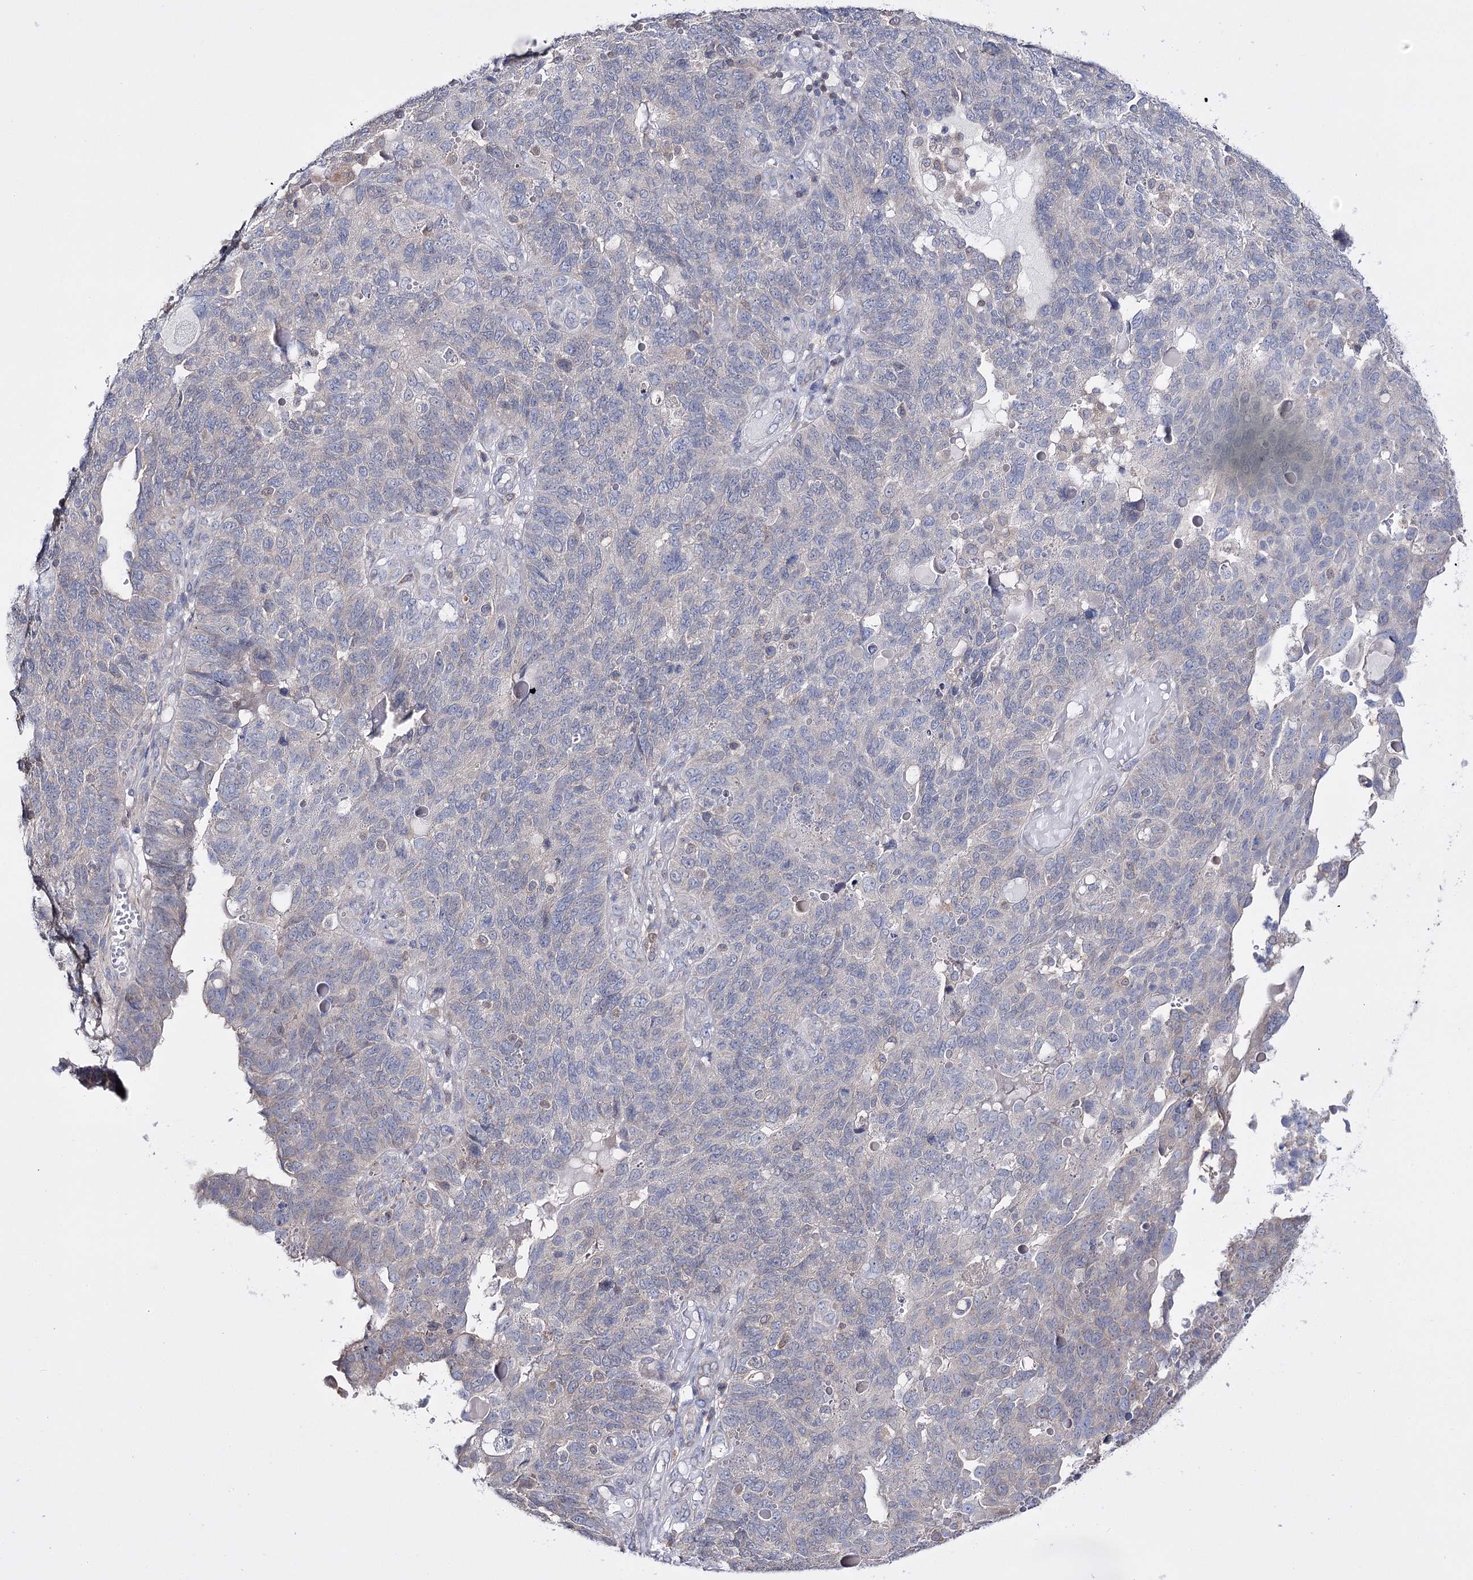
{"staining": {"intensity": "negative", "quantity": "none", "location": "none"}, "tissue": "endometrial cancer", "cell_type": "Tumor cells", "image_type": "cancer", "snomed": [{"axis": "morphology", "description": "Adenocarcinoma, NOS"}, {"axis": "topography", "description": "Endometrium"}], "caption": "A high-resolution image shows IHC staining of endometrial cancer (adenocarcinoma), which shows no significant positivity in tumor cells. (DAB IHC visualized using brightfield microscopy, high magnification).", "gene": "PTER", "patient": {"sex": "female", "age": 66}}